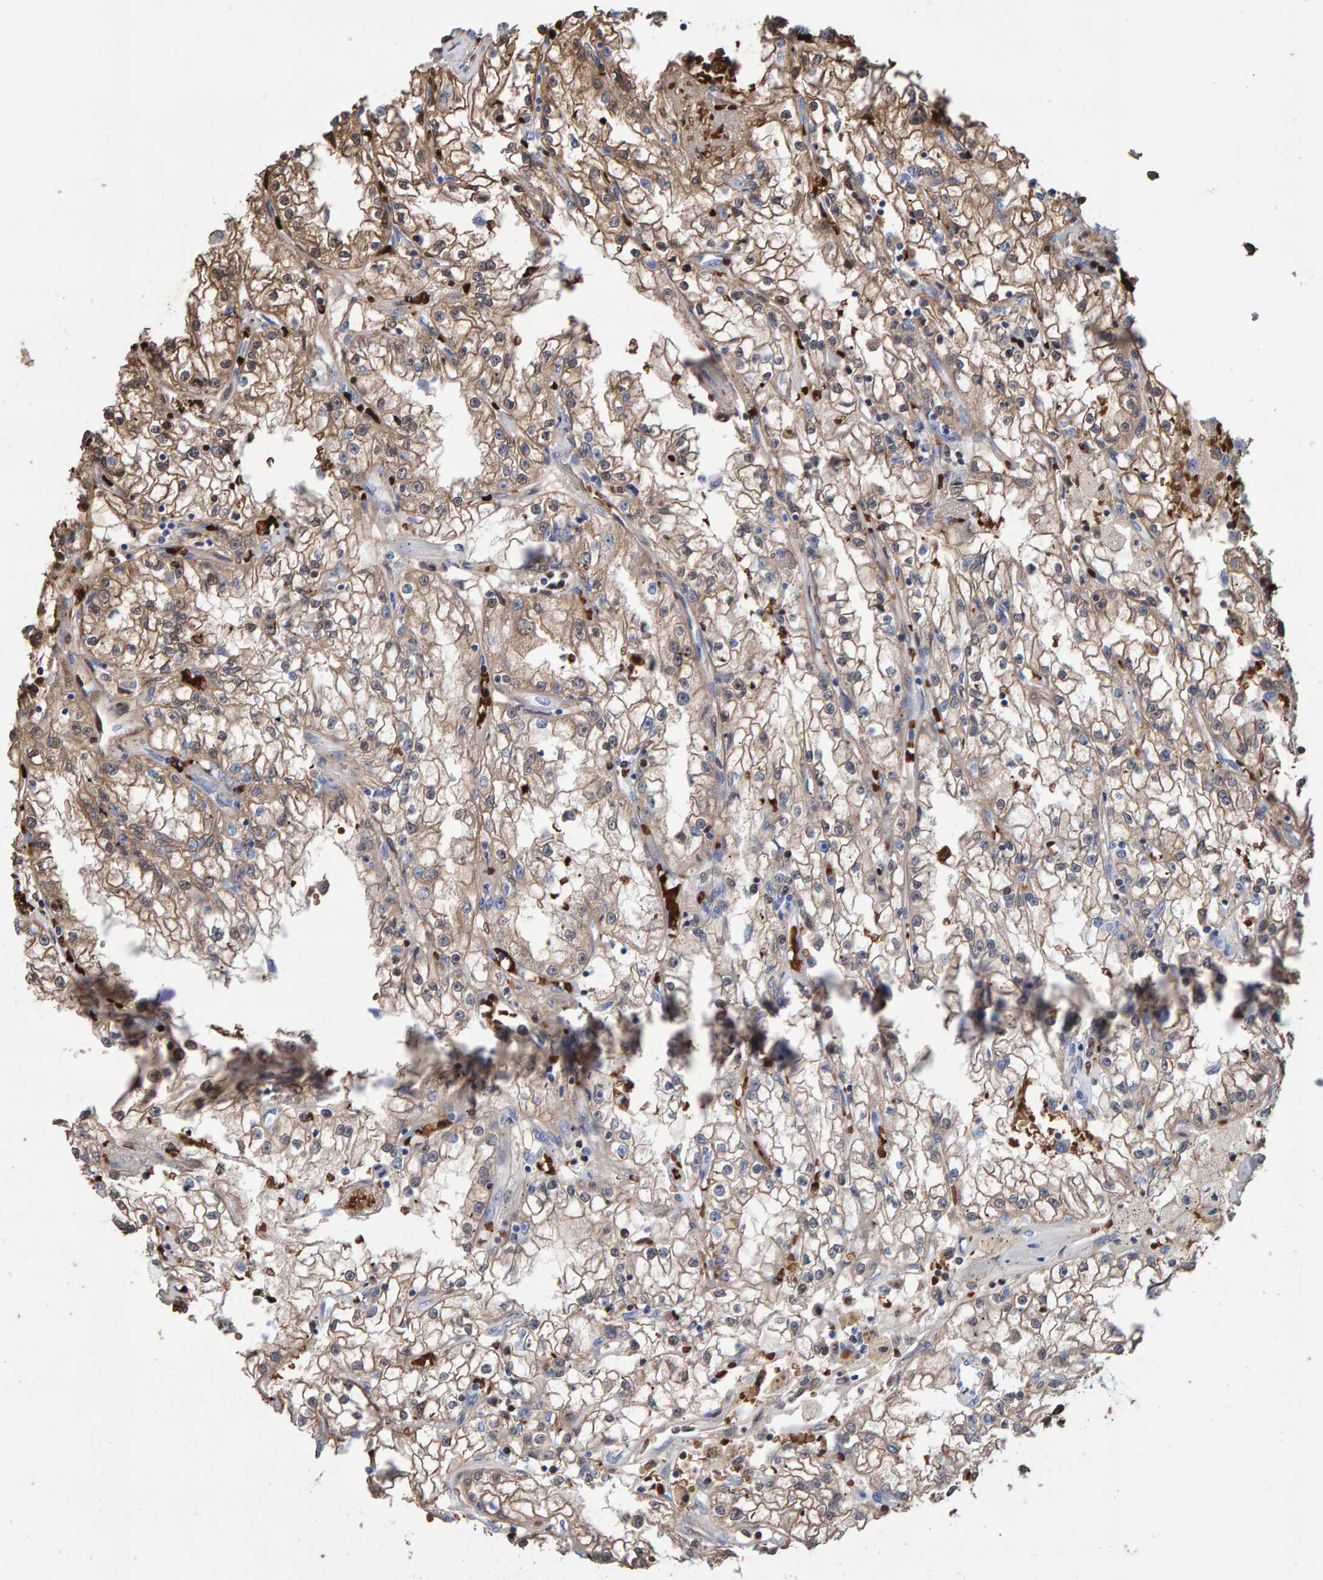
{"staining": {"intensity": "moderate", "quantity": ">75%", "location": "cytoplasmic/membranous"}, "tissue": "renal cancer", "cell_type": "Tumor cells", "image_type": "cancer", "snomed": [{"axis": "morphology", "description": "Adenocarcinoma, NOS"}, {"axis": "topography", "description": "Kidney"}], "caption": "Protein expression analysis of renal adenocarcinoma displays moderate cytoplasmic/membranous expression in approximately >75% of tumor cells.", "gene": "VPS9D1", "patient": {"sex": "male", "age": 56}}